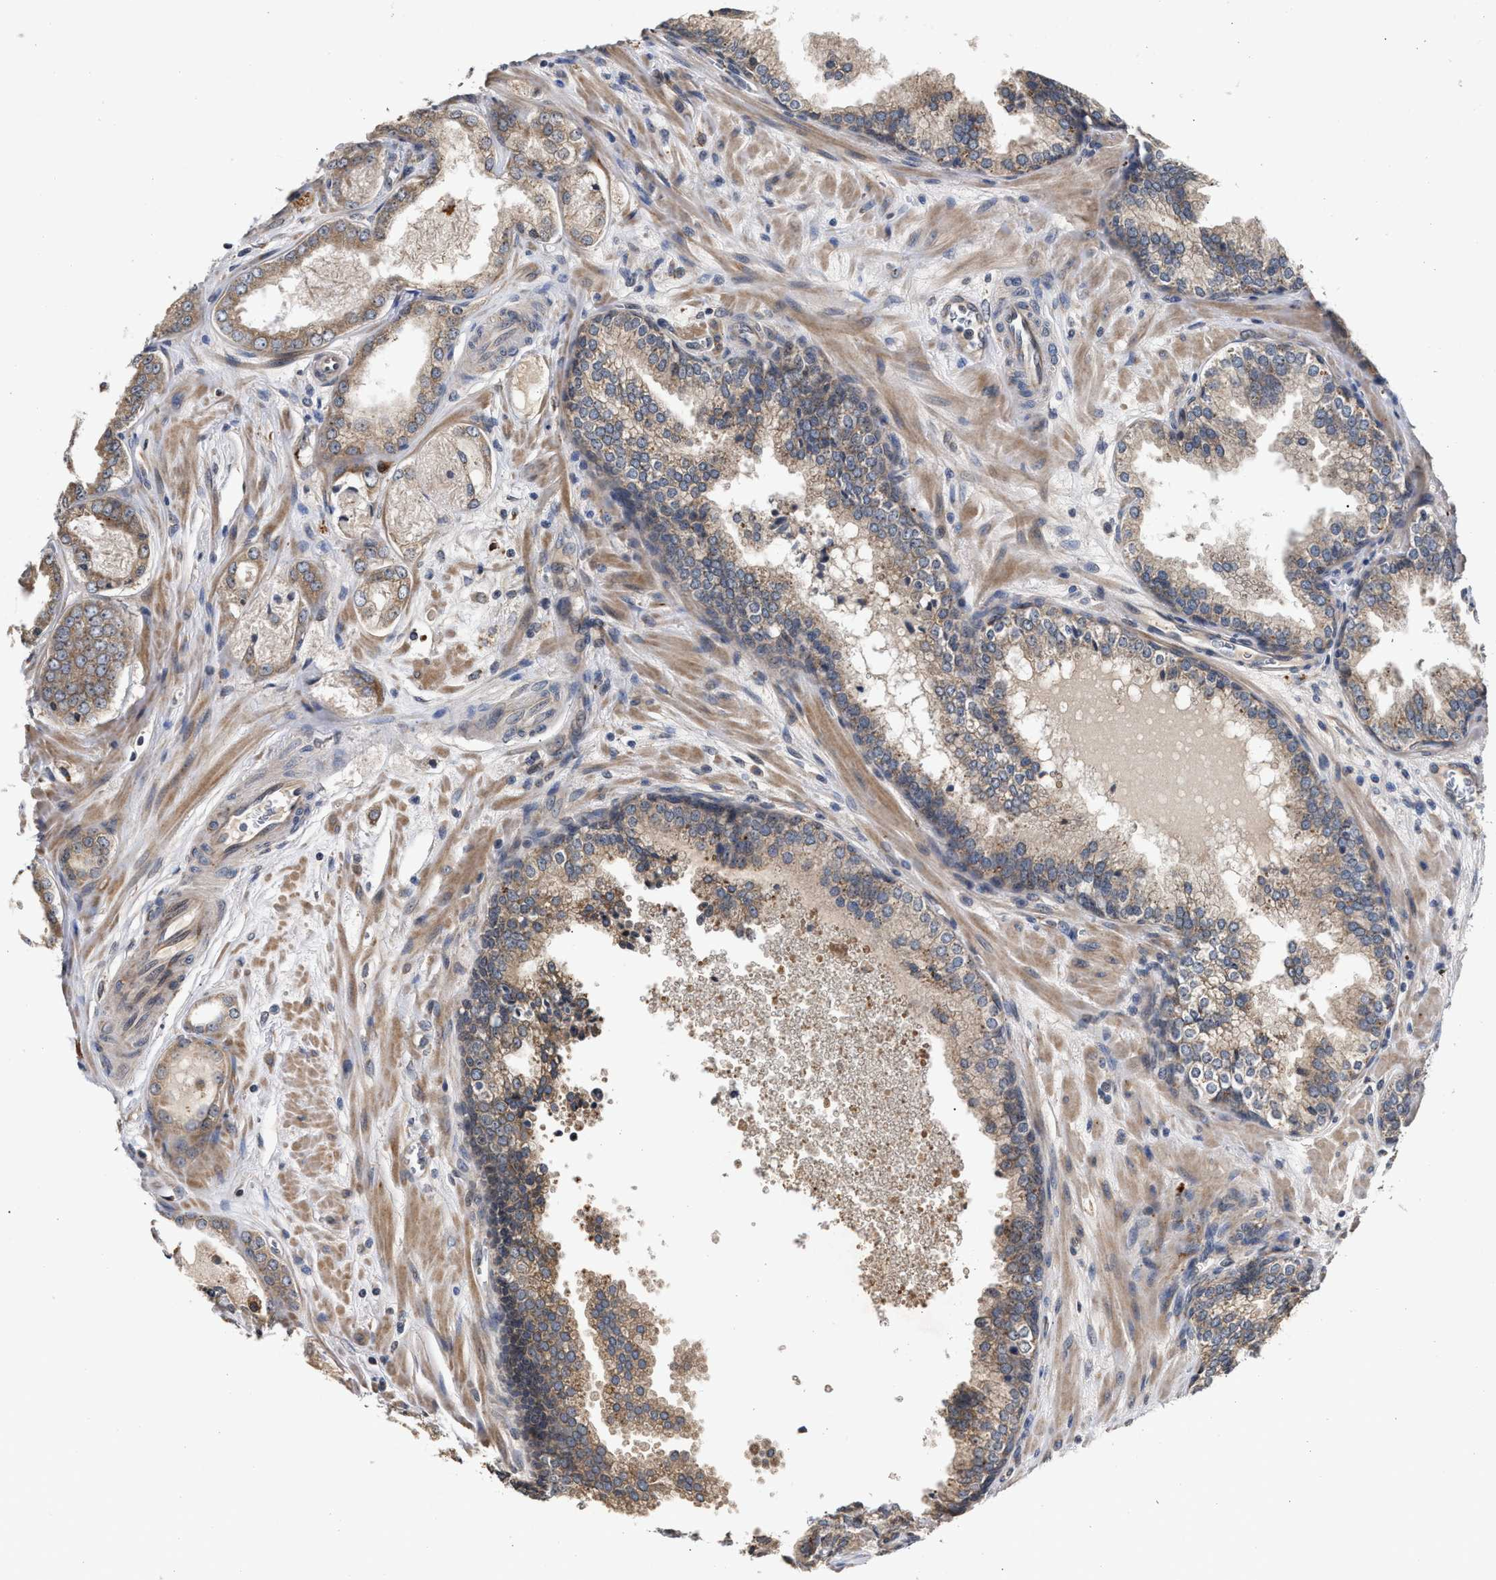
{"staining": {"intensity": "moderate", "quantity": ">75%", "location": "cytoplasmic/membranous"}, "tissue": "prostate cancer", "cell_type": "Tumor cells", "image_type": "cancer", "snomed": [{"axis": "morphology", "description": "Adenocarcinoma, Low grade"}, {"axis": "topography", "description": "Prostate"}], "caption": "The immunohistochemical stain shows moderate cytoplasmic/membranous staining in tumor cells of adenocarcinoma (low-grade) (prostate) tissue.", "gene": "SAR1A", "patient": {"sex": "male", "age": 60}}